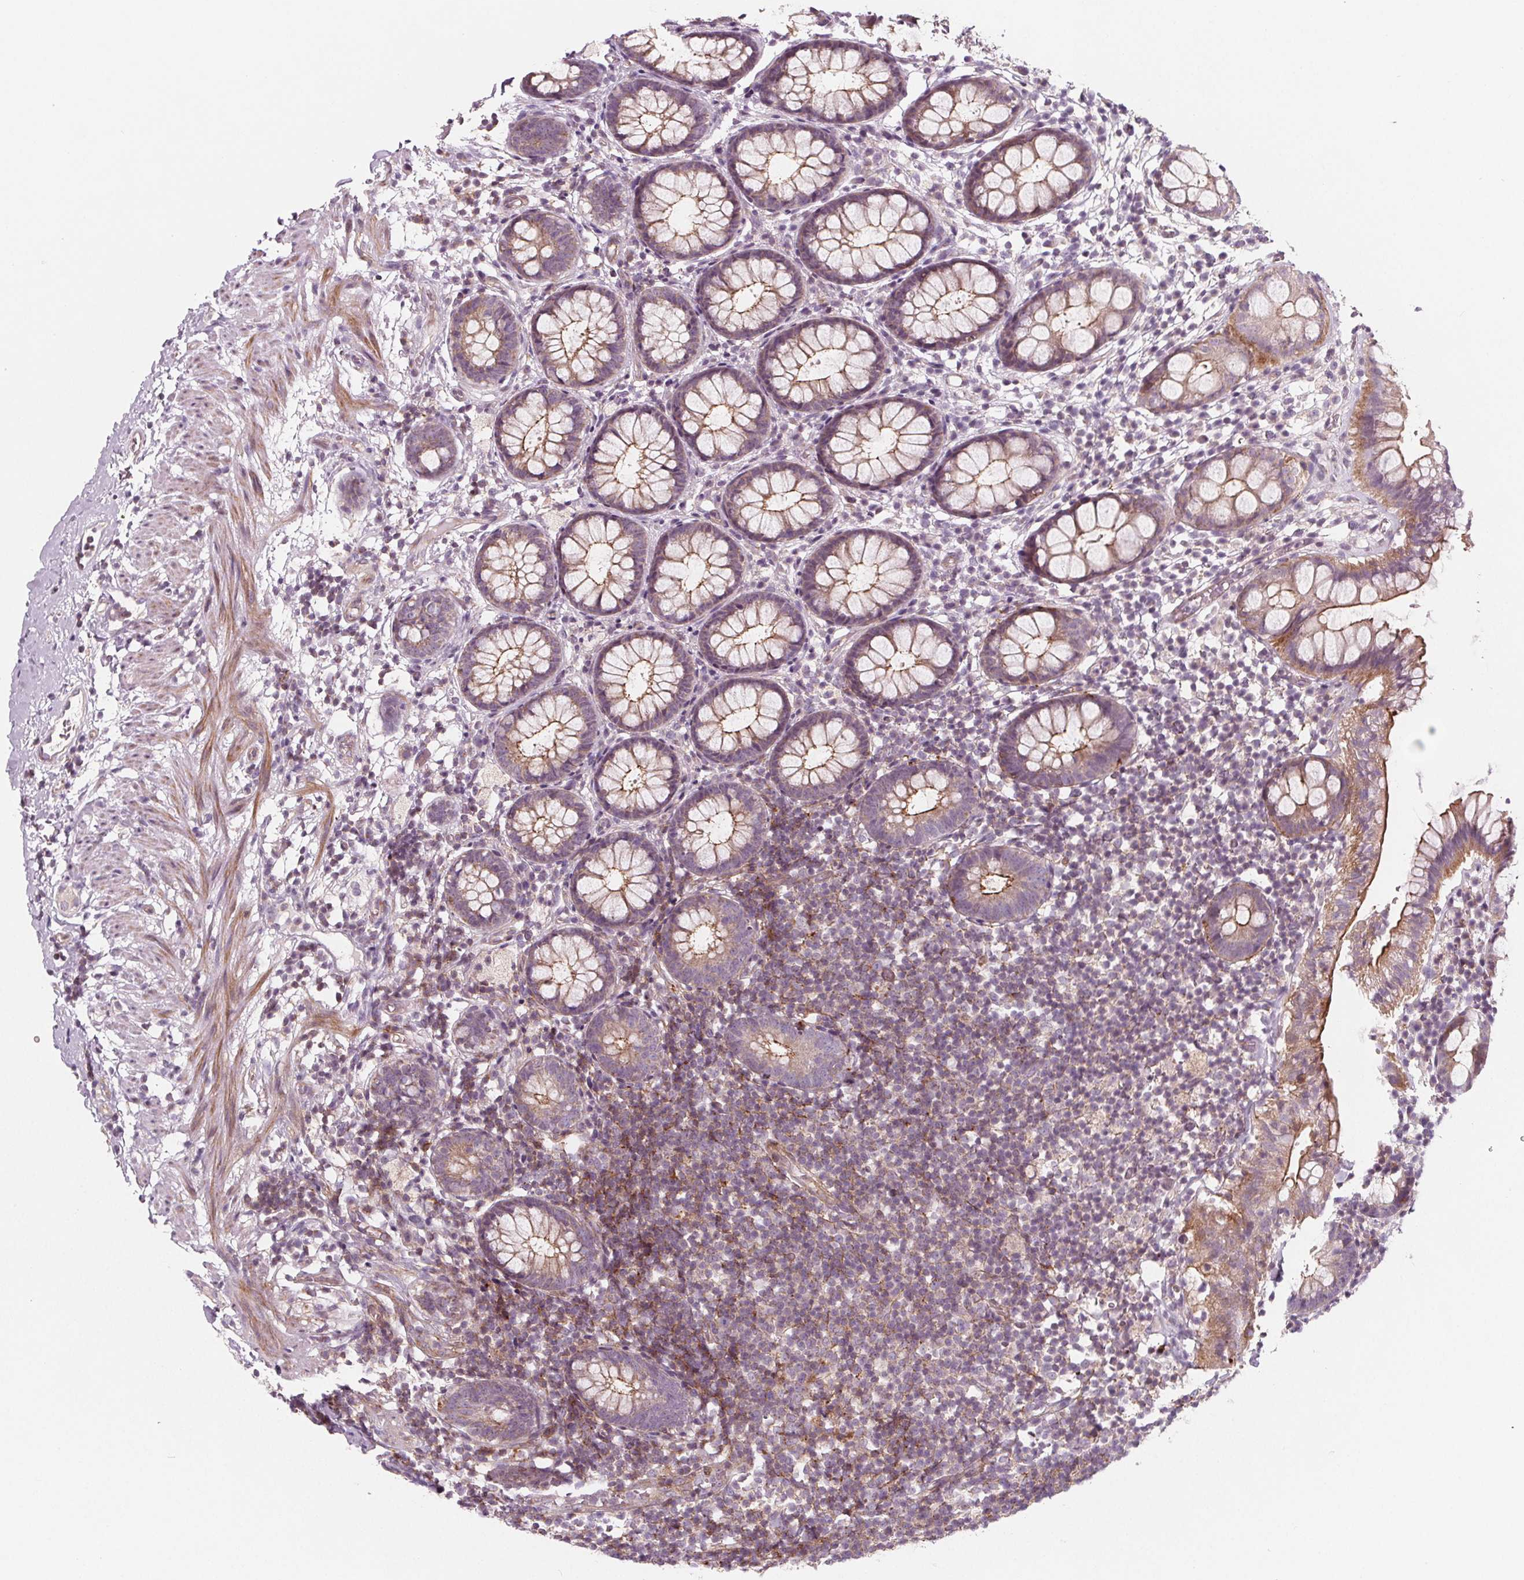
{"staining": {"intensity": "weak", "quantity": ">75%", "location": "cytoplasmic/membranous"}, "tissue": "rectum", "cell_type": "Glandular cells", "image_type": "normal", "snomed": [{"axis": "morphology", "description": "Normal tissue, NOS"}, {"axis": "topography", "description": "Rectum"}], "caption": "Immunohistochemical staining of normal rectum shows low levels of weak cytoplasmic/membranous expression in approximately >75% of glandular cells. Using DAB (brown) and hematoxylin (blue) stains, captured at high magnification using brightfield microscopy.", "gene": "ADAM33", "patient": {"sex": "female", "age": 62}}